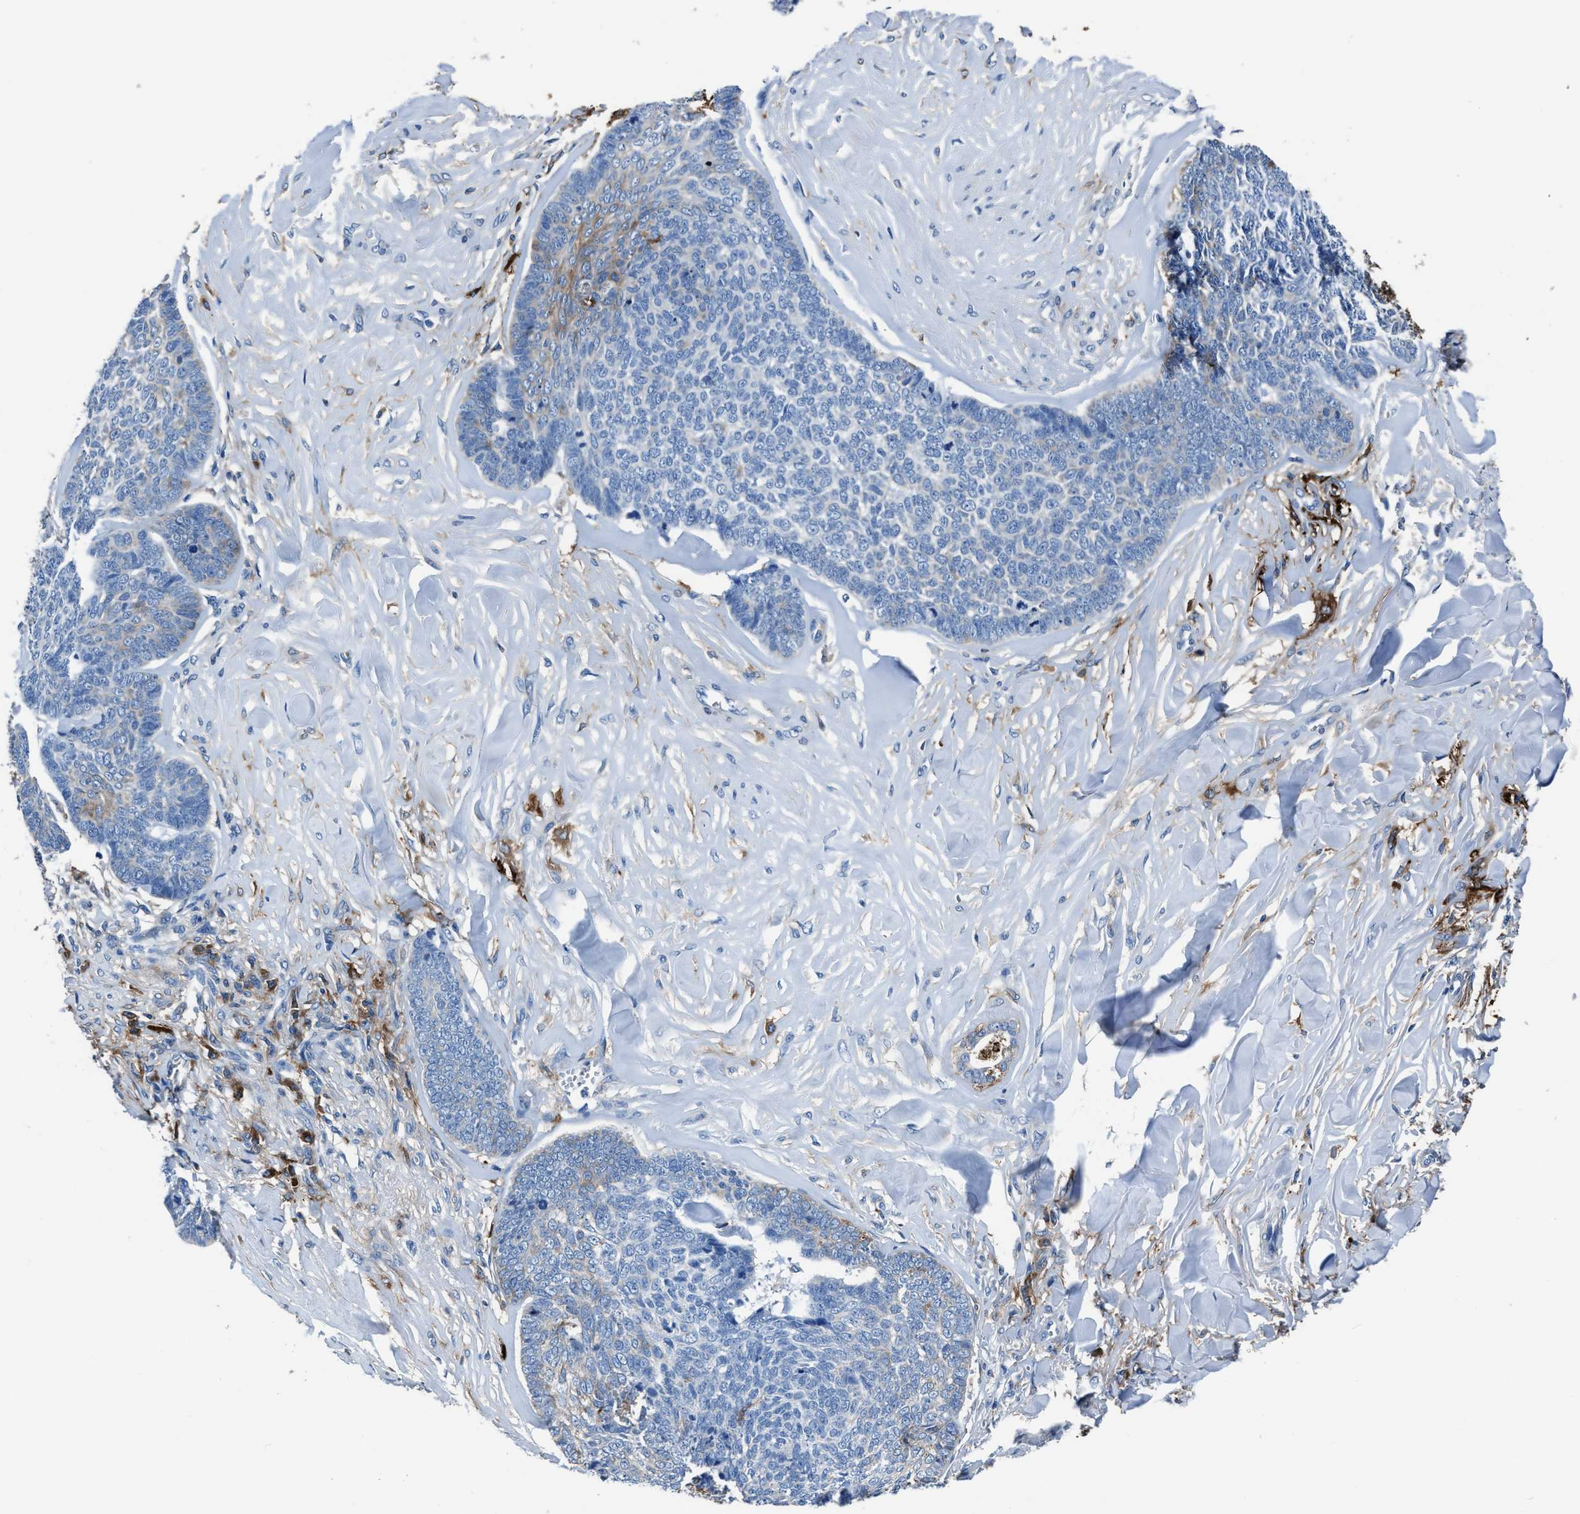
{"staining": {"intensity": "weak", "quantity": "<25%", "location": "cytoplasmic/membranous"}, "tissue": "skin cancer", "cell_type": "Tumor cells", "image_type": "cancer", "snomed": [{"axis": "morphology", "description": "Basal cell carcinoma"}, {"axis": "topography", "description": "Skin"}], "caption": "The immunohistochemistry micrograph has no significant positivity in tumor cells of skin basal cell carcinoma tissue.", "gene": "FTL", "patient": {"sex": "male", "age": 84}}